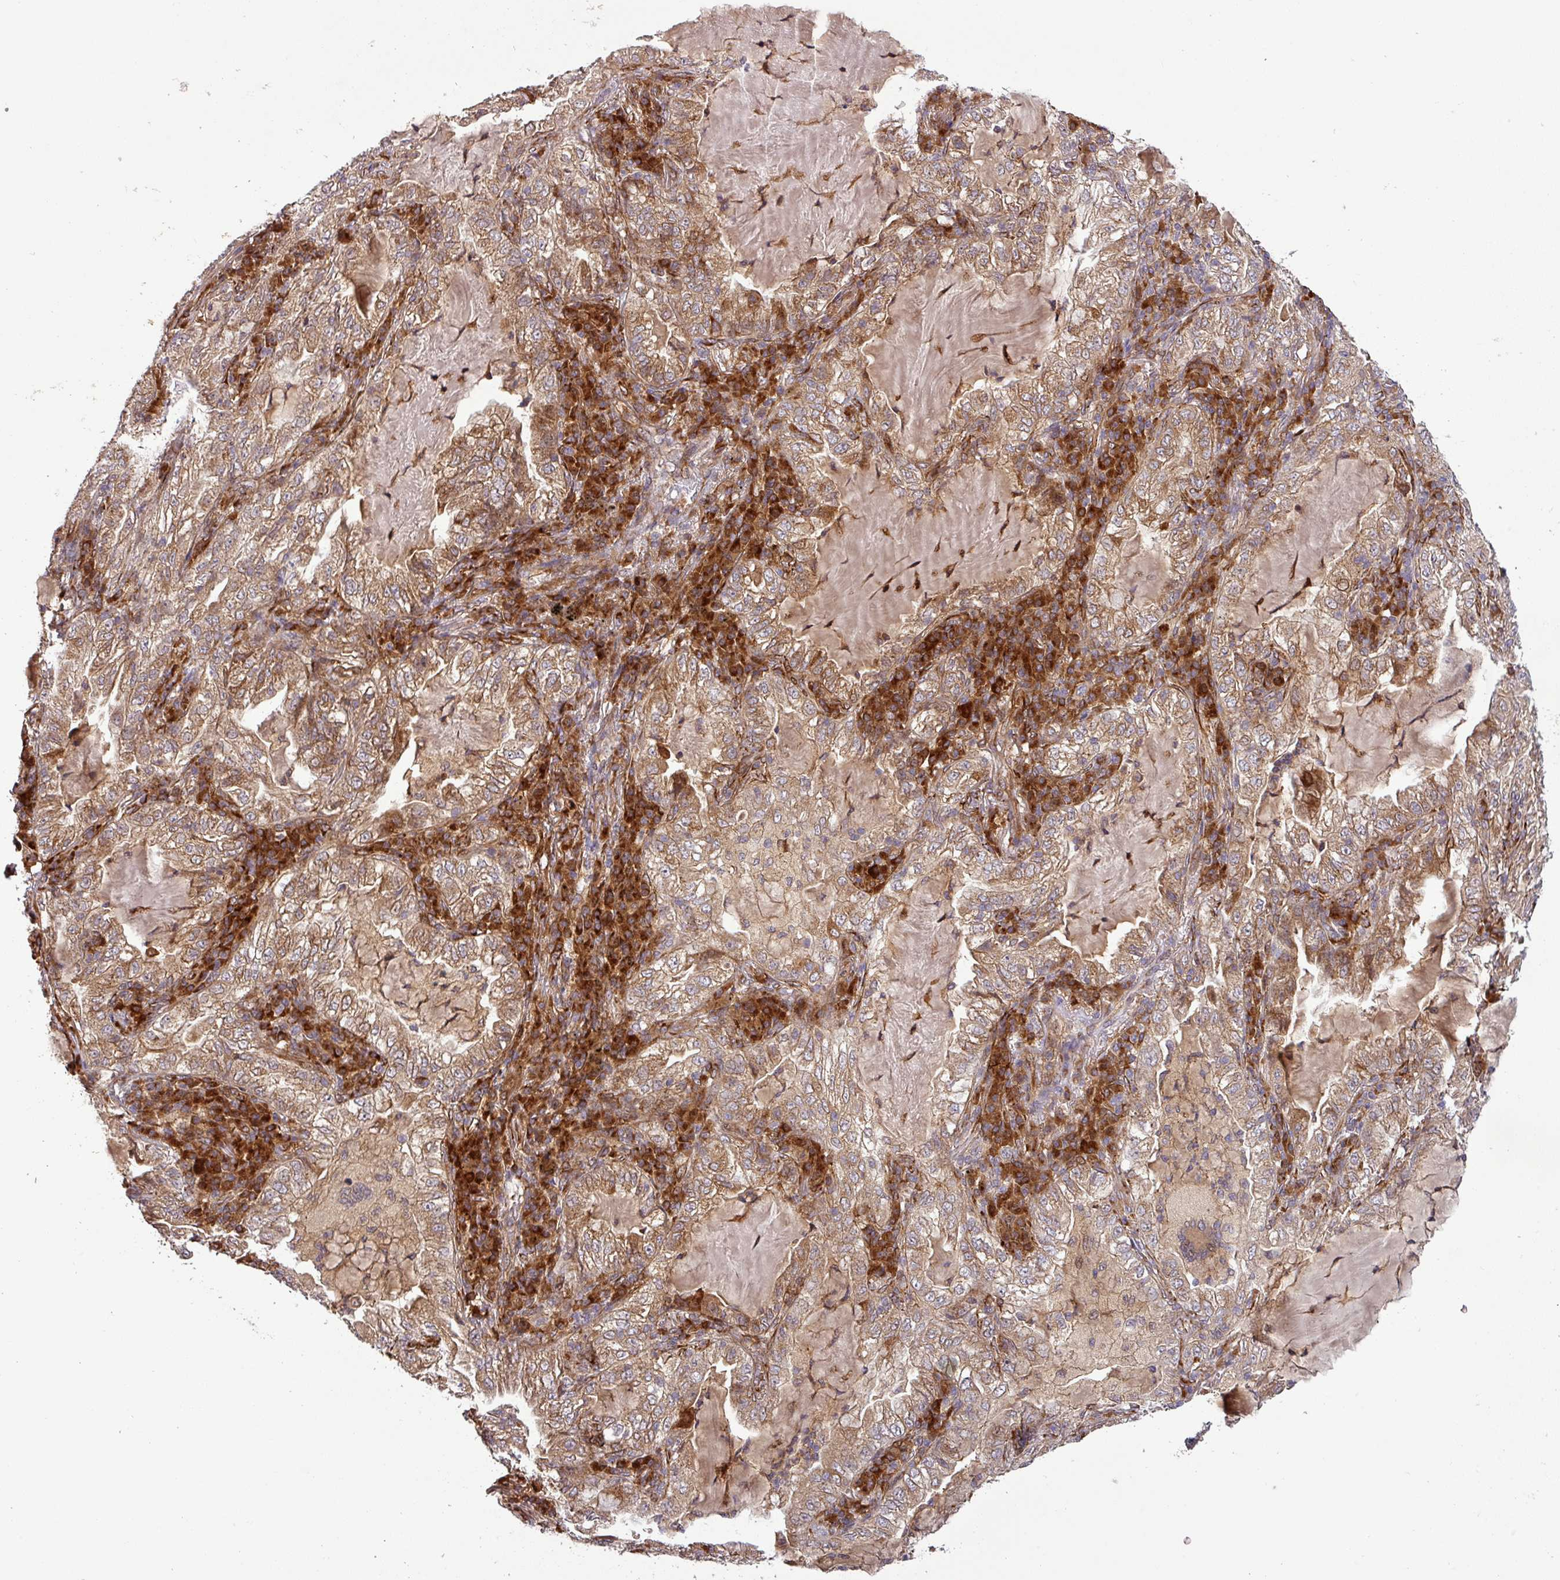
{"staining": {"intensity": "moderate", "quantity": ">75%", "location": "cytoplasmic/membranous"}, "tissue": "lung cancer", "cell_type": "Tumor cells", "image_type": "cancer", "snomed": [{"axis": "morphology", "description": "Adenocarcinoma, NOS"}, {"axis": "topography", "description": "Lung"}], "caption": "Lung adenocarcinoma stained with a brown dye reveals moderate cytoplasmic/membranous positive expression in about >75% of tumor cells.", "gene": "ART1", "patient": {"sex": "female", "age": 73}}